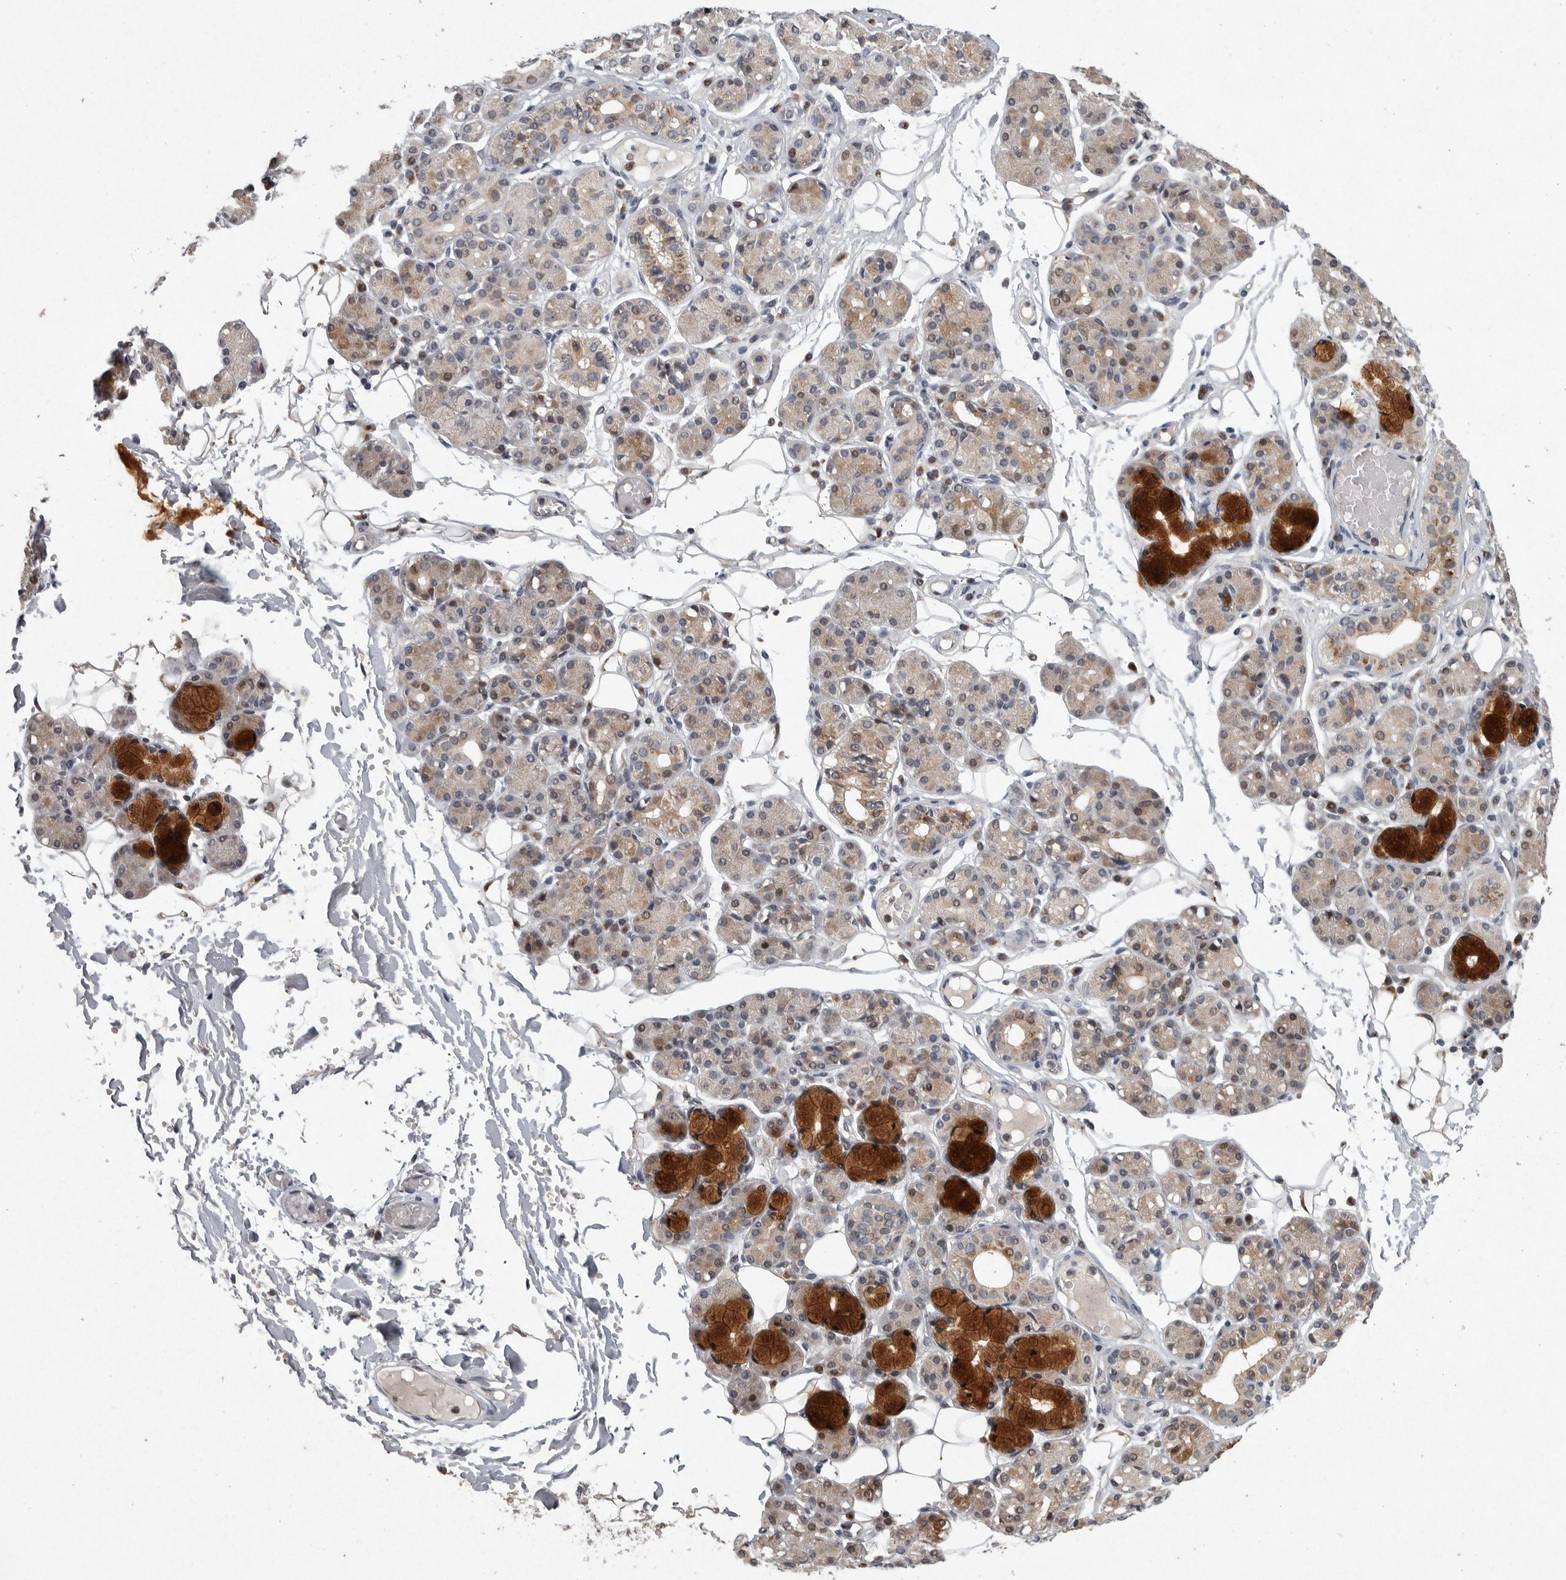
{"staining": {"intensity": "strong", "quantity": "<25%", "location": "cytoplasmic/membranous"}, "tissue": "salivary gland", "cell_type": "Glandular cells", "image_type": "normal", "snomed": [{"axis": "morphology", "description": "Normal tissue, NOS"}, {"axis": "topography", "description": "Salivary gland"}], "caption": "Immunohistochemistry micrograph of normal salivary gland: salivary gland stained using IHC shows medium levels of strong protein expression localized specifically in the cytoplasmic/membranous of glandular cells, appearing as a cytoplasmic/membranous brown color.", "gene": "MAN2A1", "patient": {"sex": "male", "age": 63}}